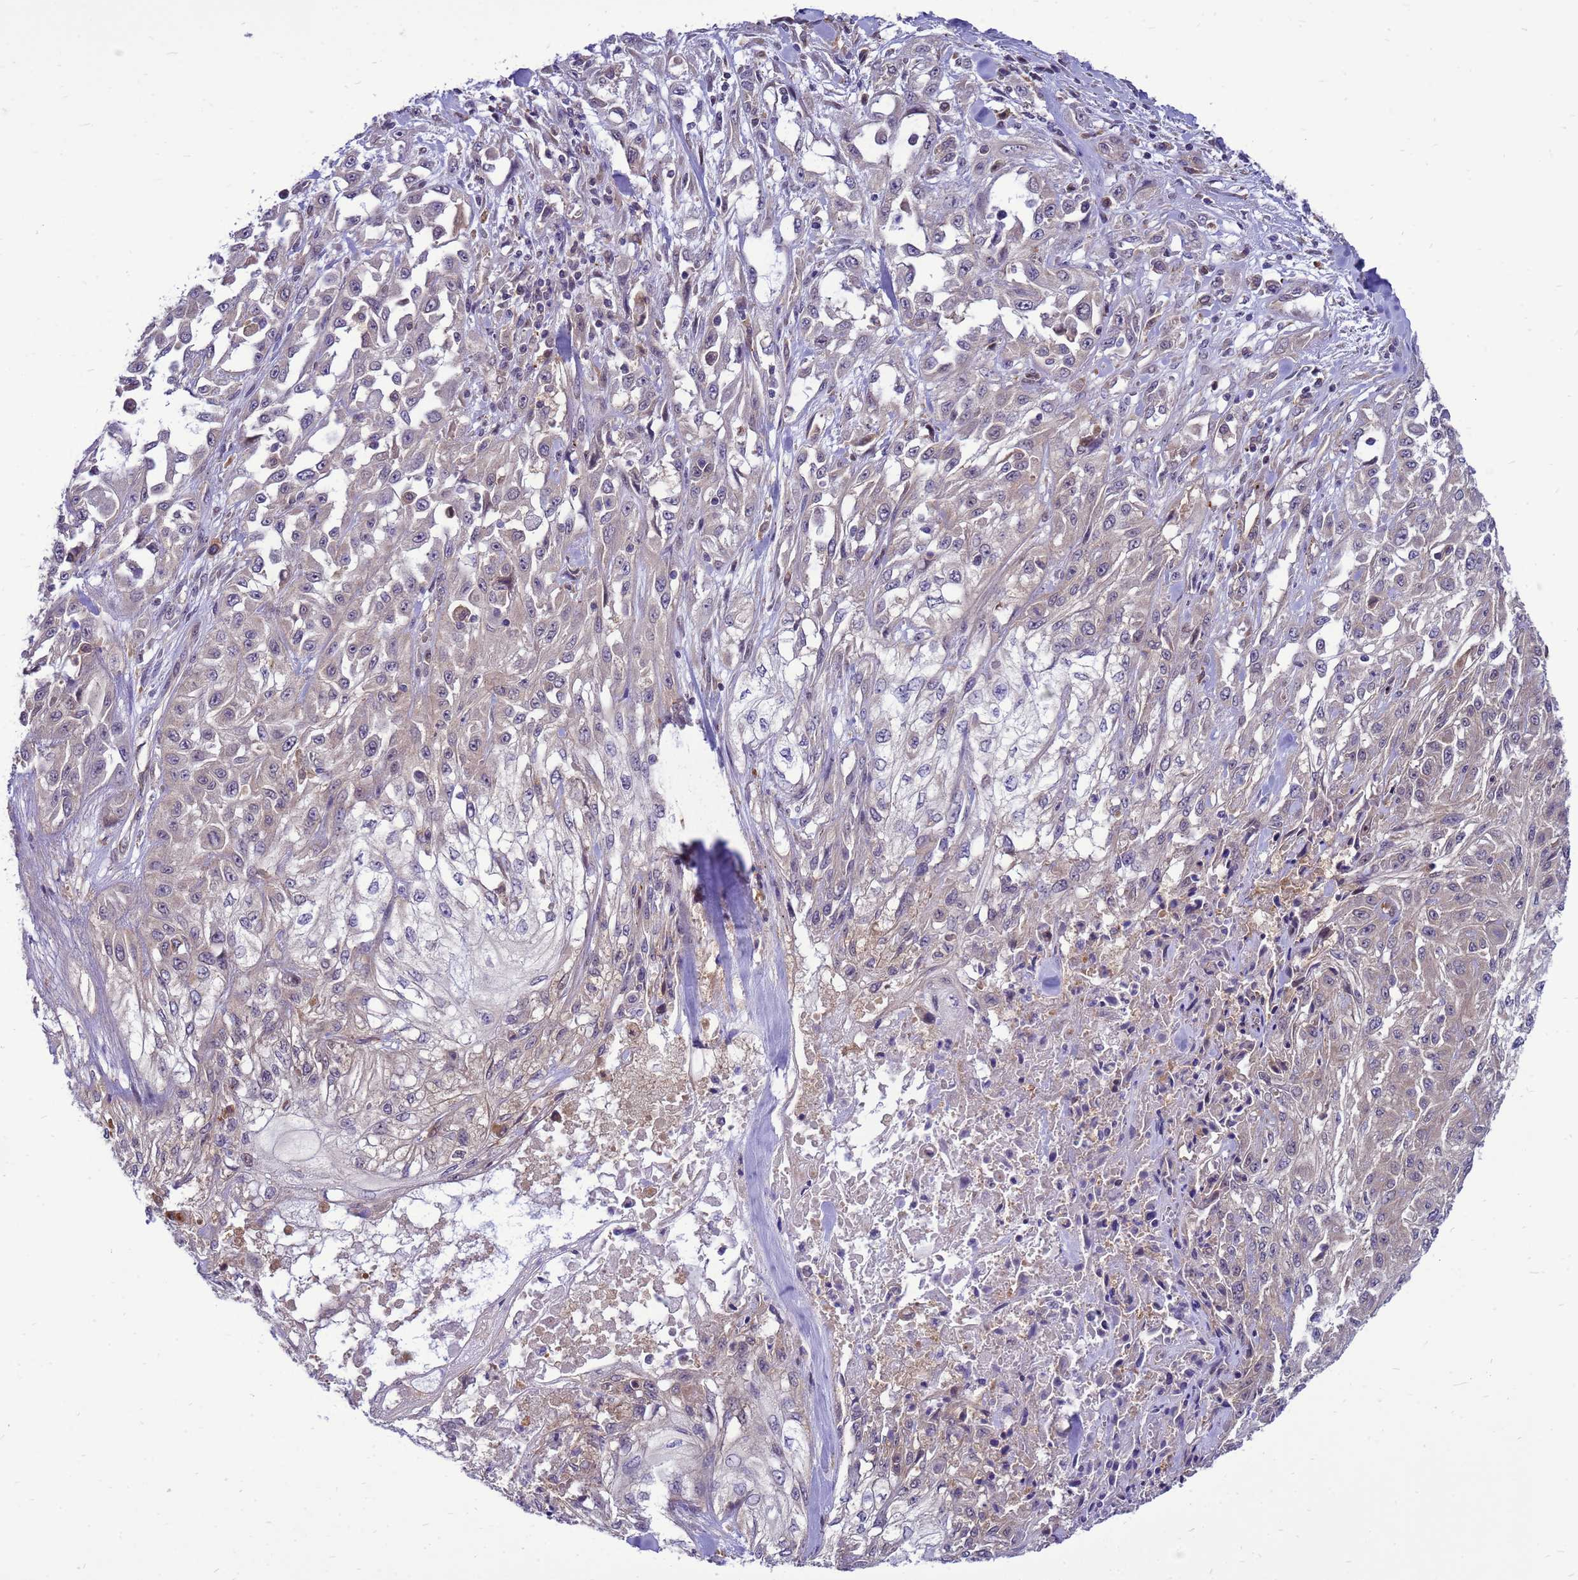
{"staining": {"intensity": "weak", "quantity": "25%-75%", "location": "cytoplasmic/membranous"}, "tissue": "skin cancer", "cell_type": "Tumor cells", "image_type": "cancer", "snomed": [{"axis": "morphology", "description": "Squamous cell carcinoma, NOS"}, {"axis": "morphology", "description": "Squamous cell carcinoma, metastatic, NOS"}, {"axis": "topography", "description": "Skin"}, {"axis": "topography", "description": "Lymph node"}], "caption": "Human squamous cell carcinoma (skin) stained for a protein (brown) reveals weak cytoplasmic/membranous positive staining in about 25%-75% of tumor cells.", "gene": "ENOPH1", "patient": {"sex": "male", "age": 75}}